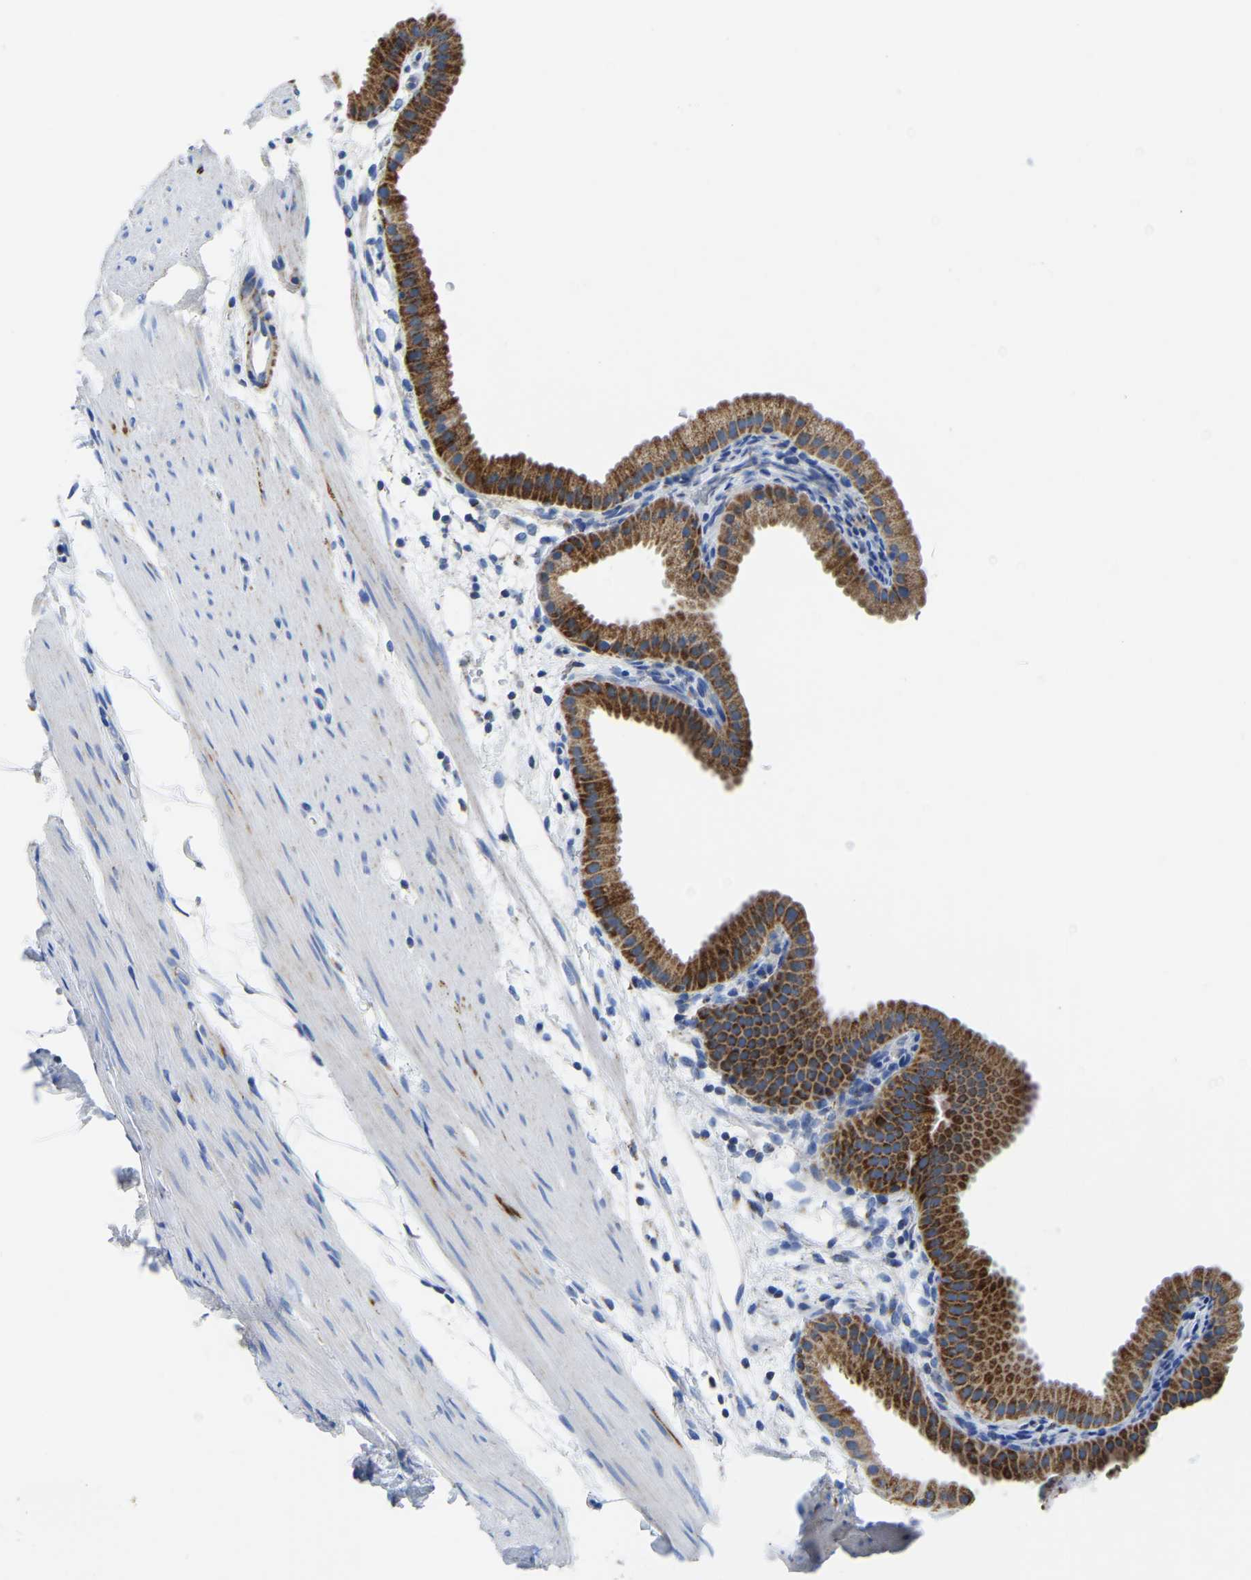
{"staining": {"intensity": "strong", "quantity": ">75%", "location": "cytoplasmic/membranous"}, "tissue": "gallbladder", "cell_type": "Glandular cells", "image_type": "normal", "snomed": [{"axis": "morphology", "description": "Normal tissue, NOS"}, {"axis": "topography", "description": "Gallbladder"}], "caption": "Immunohistochemistry (IHC) histopathology image of normal gallbladder: human gallbladder stained using immunohistochemistry demonstrates high levels of strong protein expression localized specifically in the cytoplasmic/membranous of glandular cells, appearing as a cytoplasmic/membranous brown color.", "gene": "ETFA", "patient": {"sex": "female", "age": 64}}